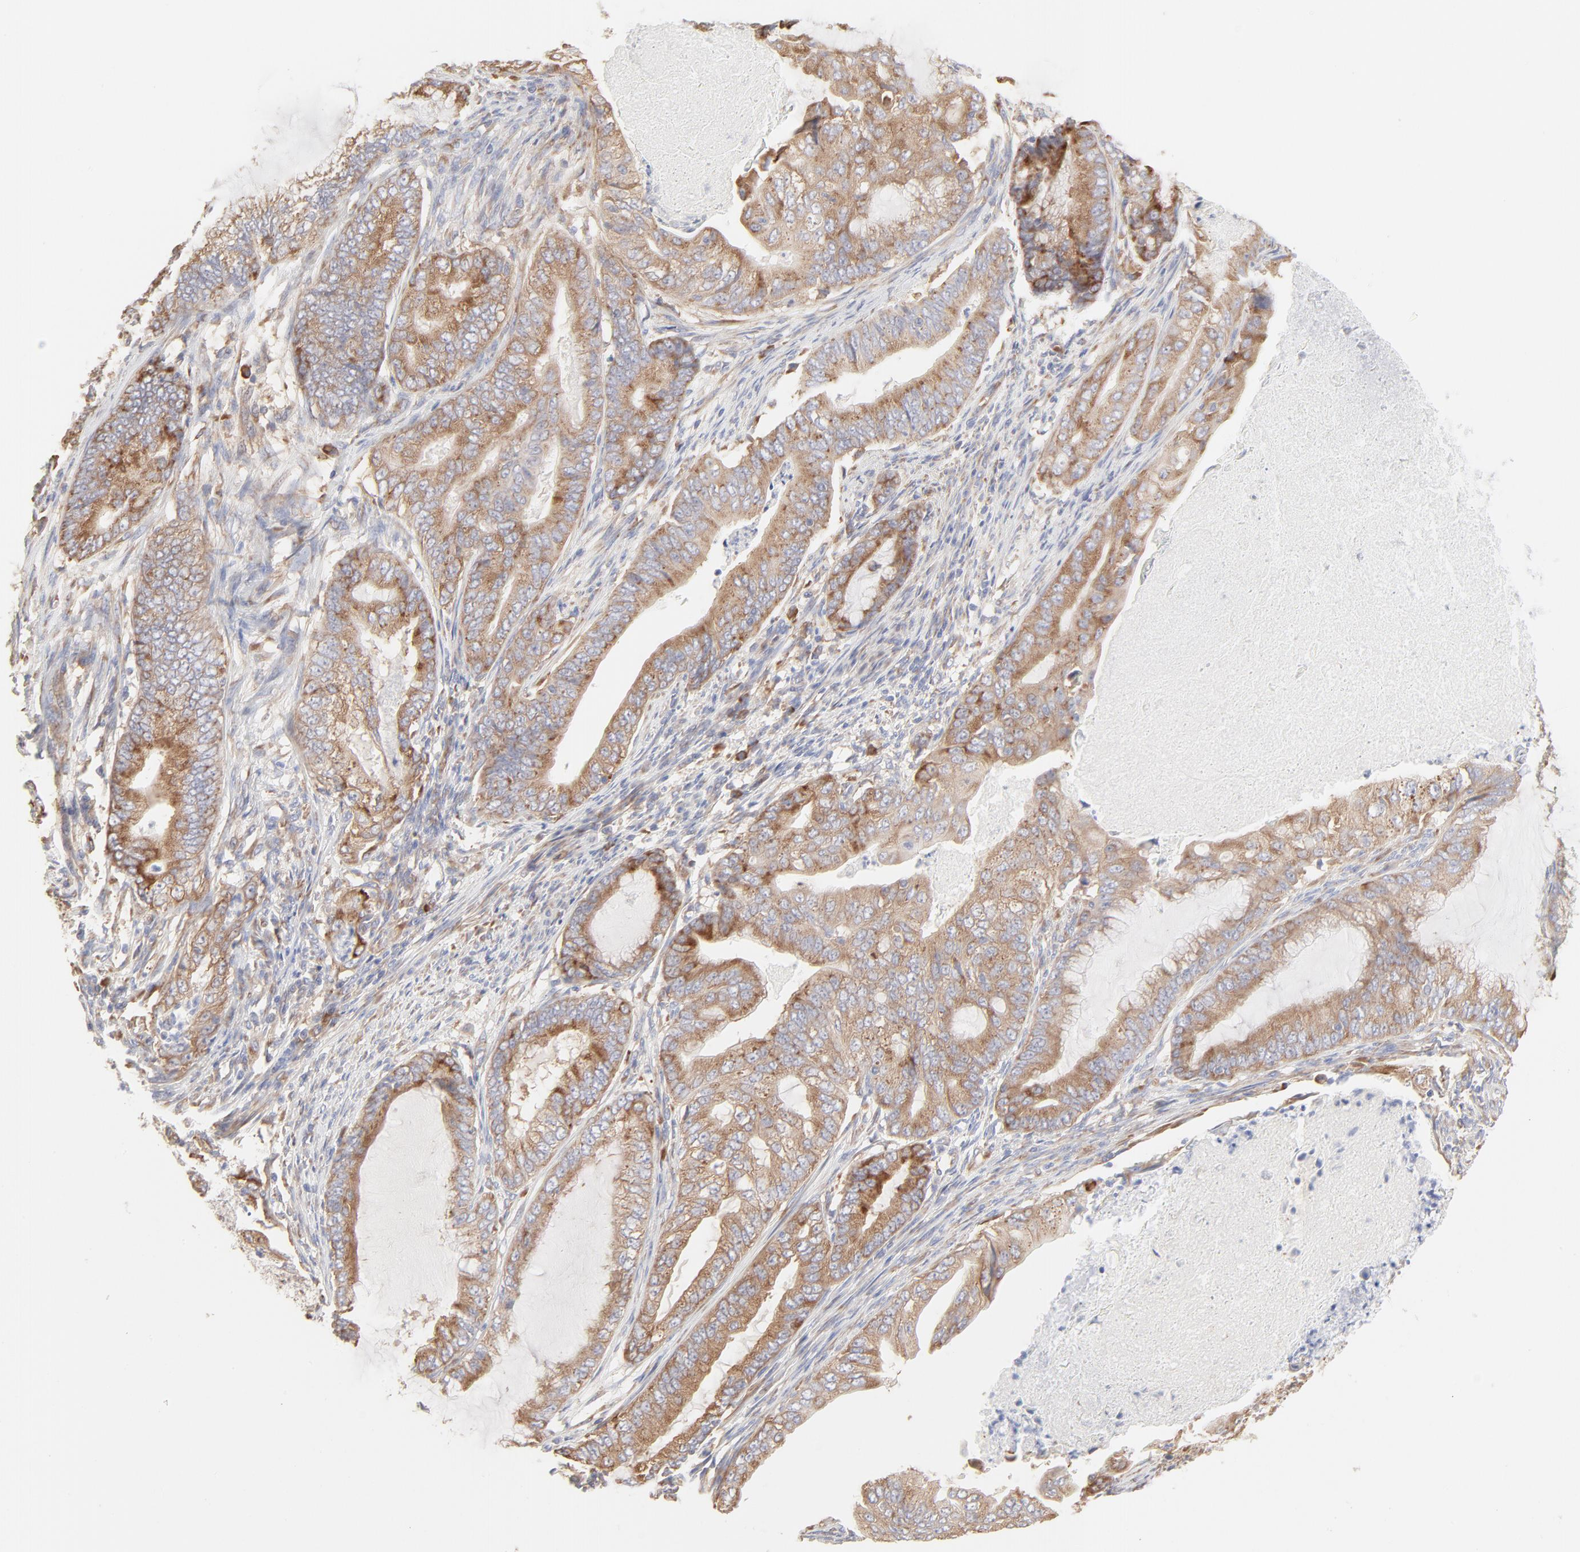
{"staining": {"intensity": "strong", "quantity": ">75%", "location": "cytoplasmic/membranous"}, "tissue": "endometrial cancer", "cell_type": "Tumor cells", "image_type": "cancer", "snomed": [{"axis": "morphology", "description": "Adenocarcinoma, NOS"}, {"axis": "topography", "description": "Endometrium"}], "caption": "Endometrial cancer (adenocarcinoma) stained for a protein (brown) displays strong cytoplasmic/membranous positive expression in approximately >75% of tumor cells.", "gene": "RPS21", "patient": {"sex": "female", "age": 63}}